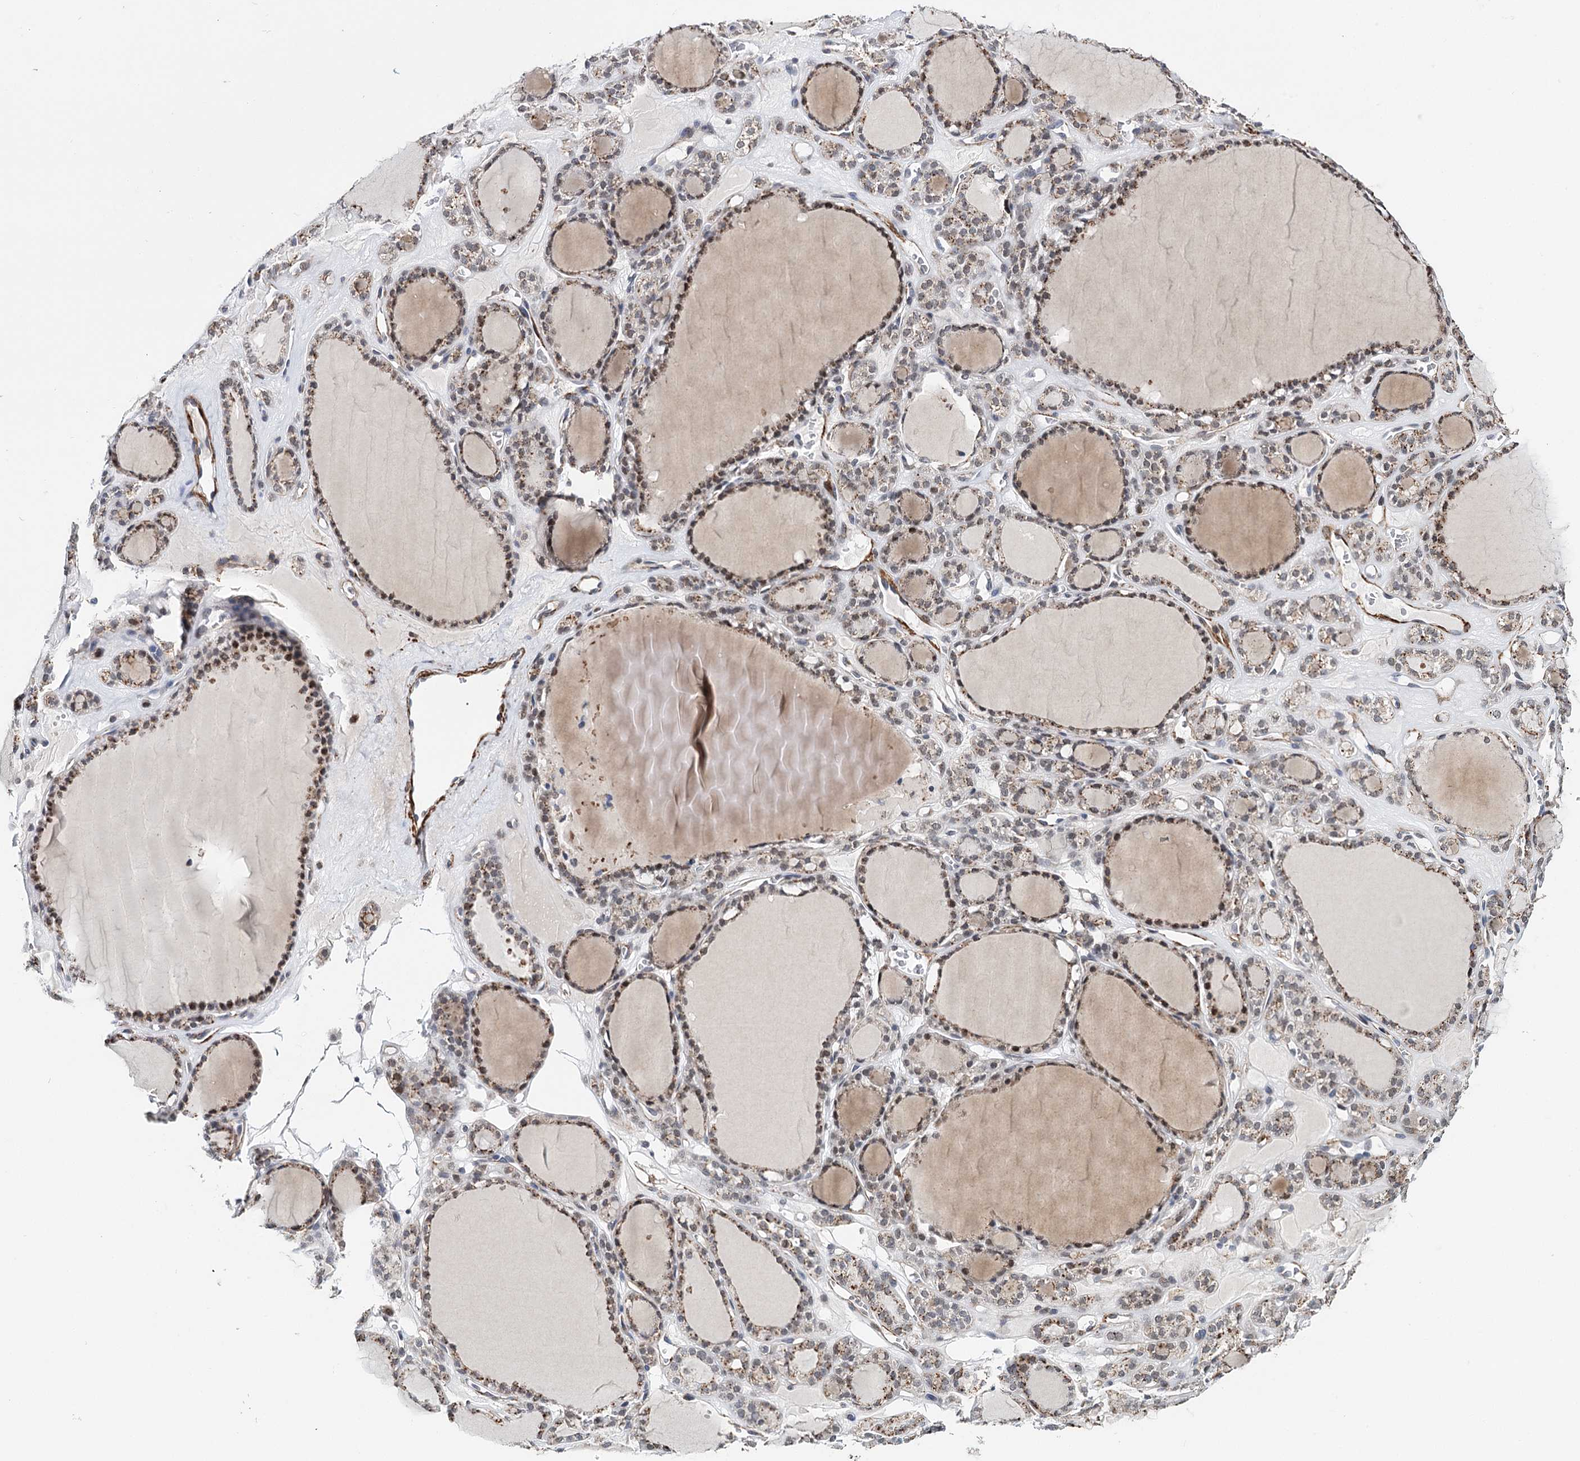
{"staining": {"intensity": "moderate", "quantity": ">75%", "location": "cytoplasmic/membranous"}, "tissue": "thyroid gland", "cell_type": "Glandular cells", "image_type": "normal", "snomed": [{"axis": "morphology", "description": "Normal tissue, NOS"}, {"axis": "topography", "description": "Thyroid gland"}], "caption": "High-power microscopy captured an immunohistochemistry (IHC) image of benign thyroid gland, revealing moderate cytoplasmic/membranous expression in about >75% of glandular cells.", "gene": "CFAP46", "patient": {"sex": "female", "age": 28}}